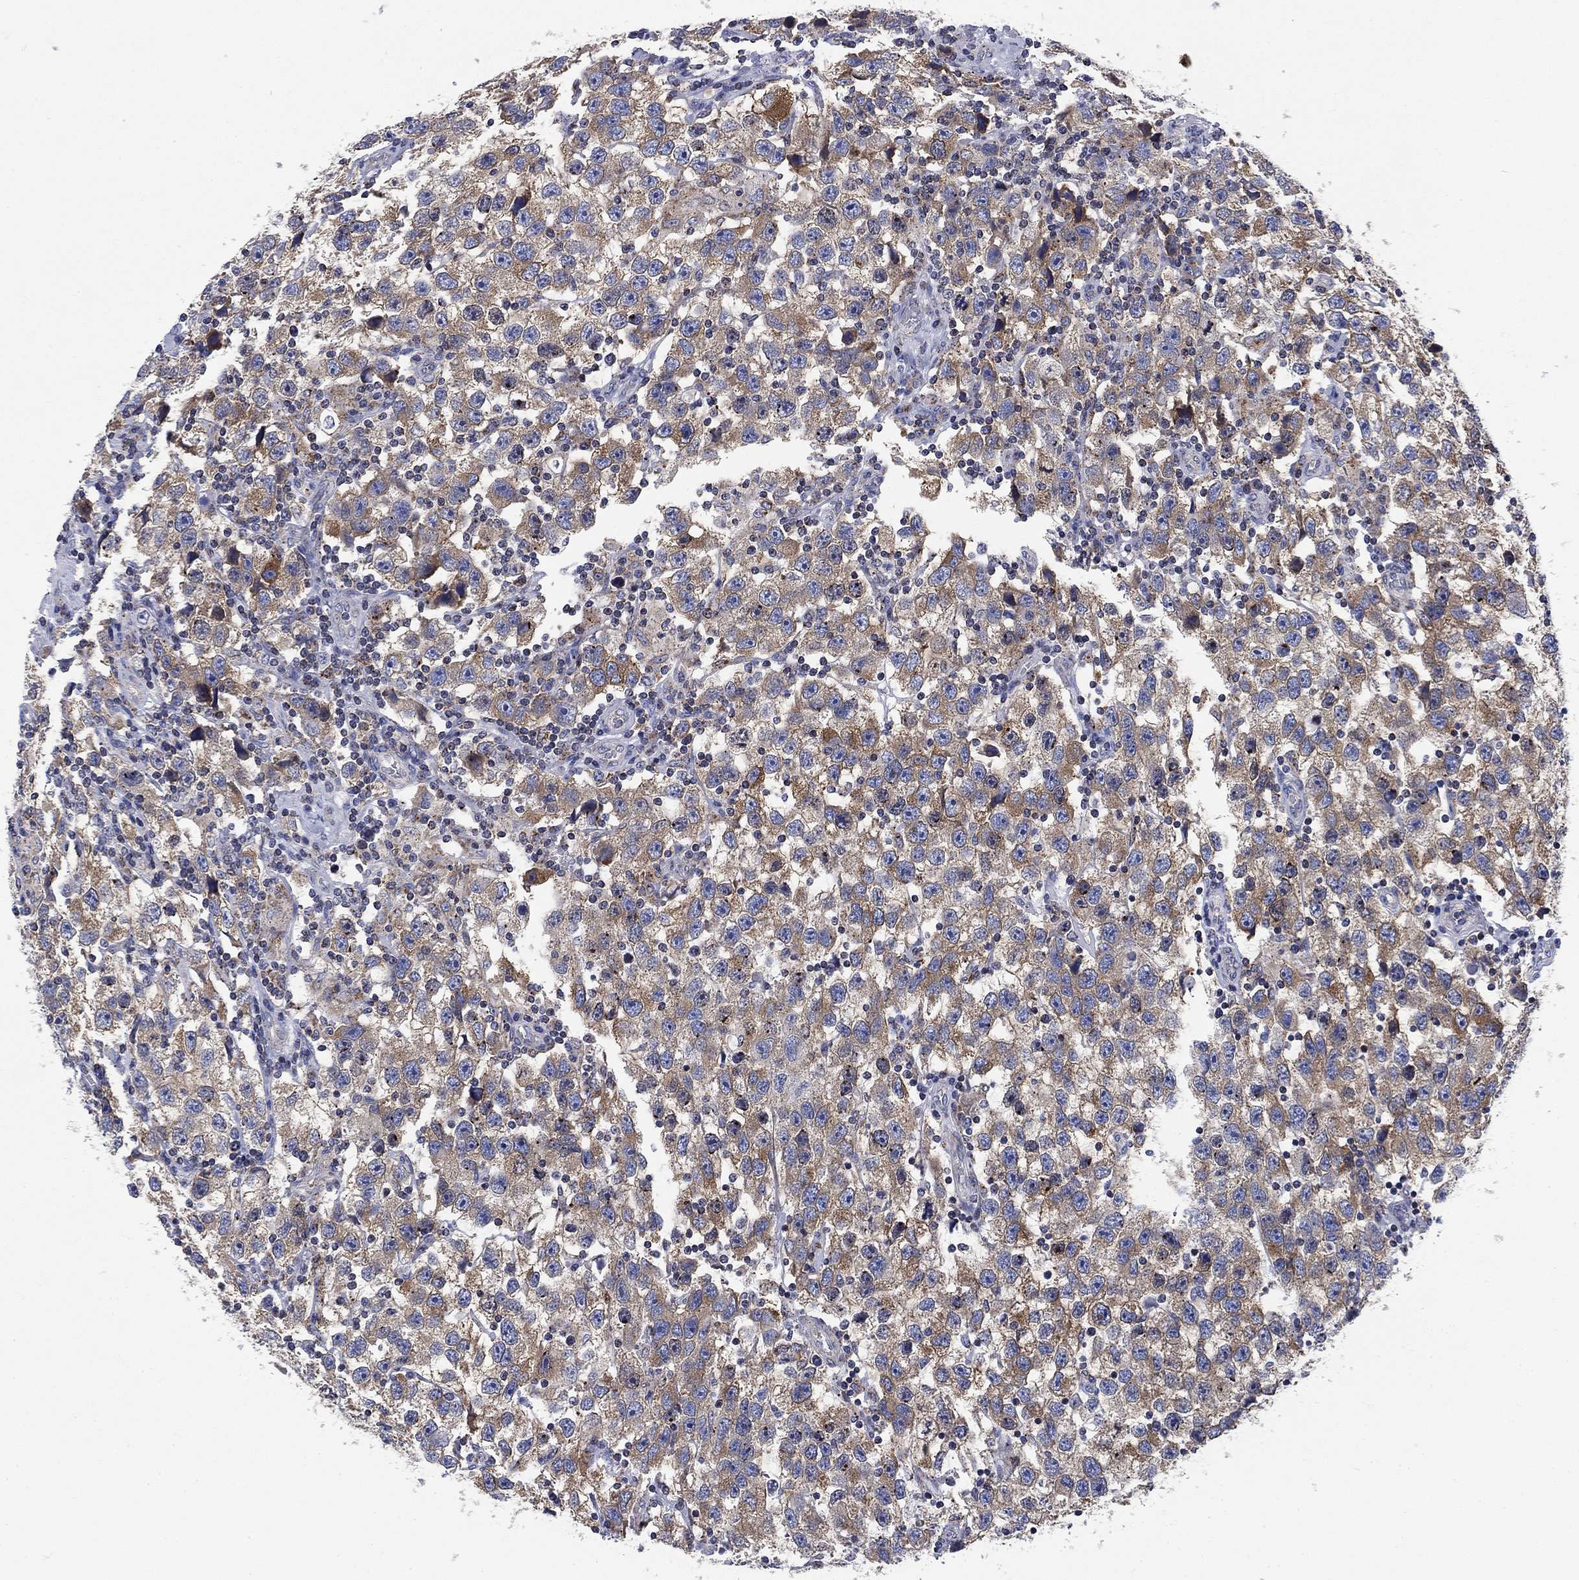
{"staining": {"intensity": "strong", "quantity": "25%-75%", "location": "cytoplasmic/membranous"}, "tissue": "testis cancer", "cell_type": "Tumor cells", "image_type": "cancer", "snomed": [{"axis": "morphology", "description": "Seminoma, NOS"}, {"axis": "topography", "description": "Testis"}], "caption": "Testis cancer (seminoma) stained for a protein shows strong cytoplasmic/membranous positivity in tumor cells.", "gene": "NACAD", "patient": {"sex": "male", "age": 26}}